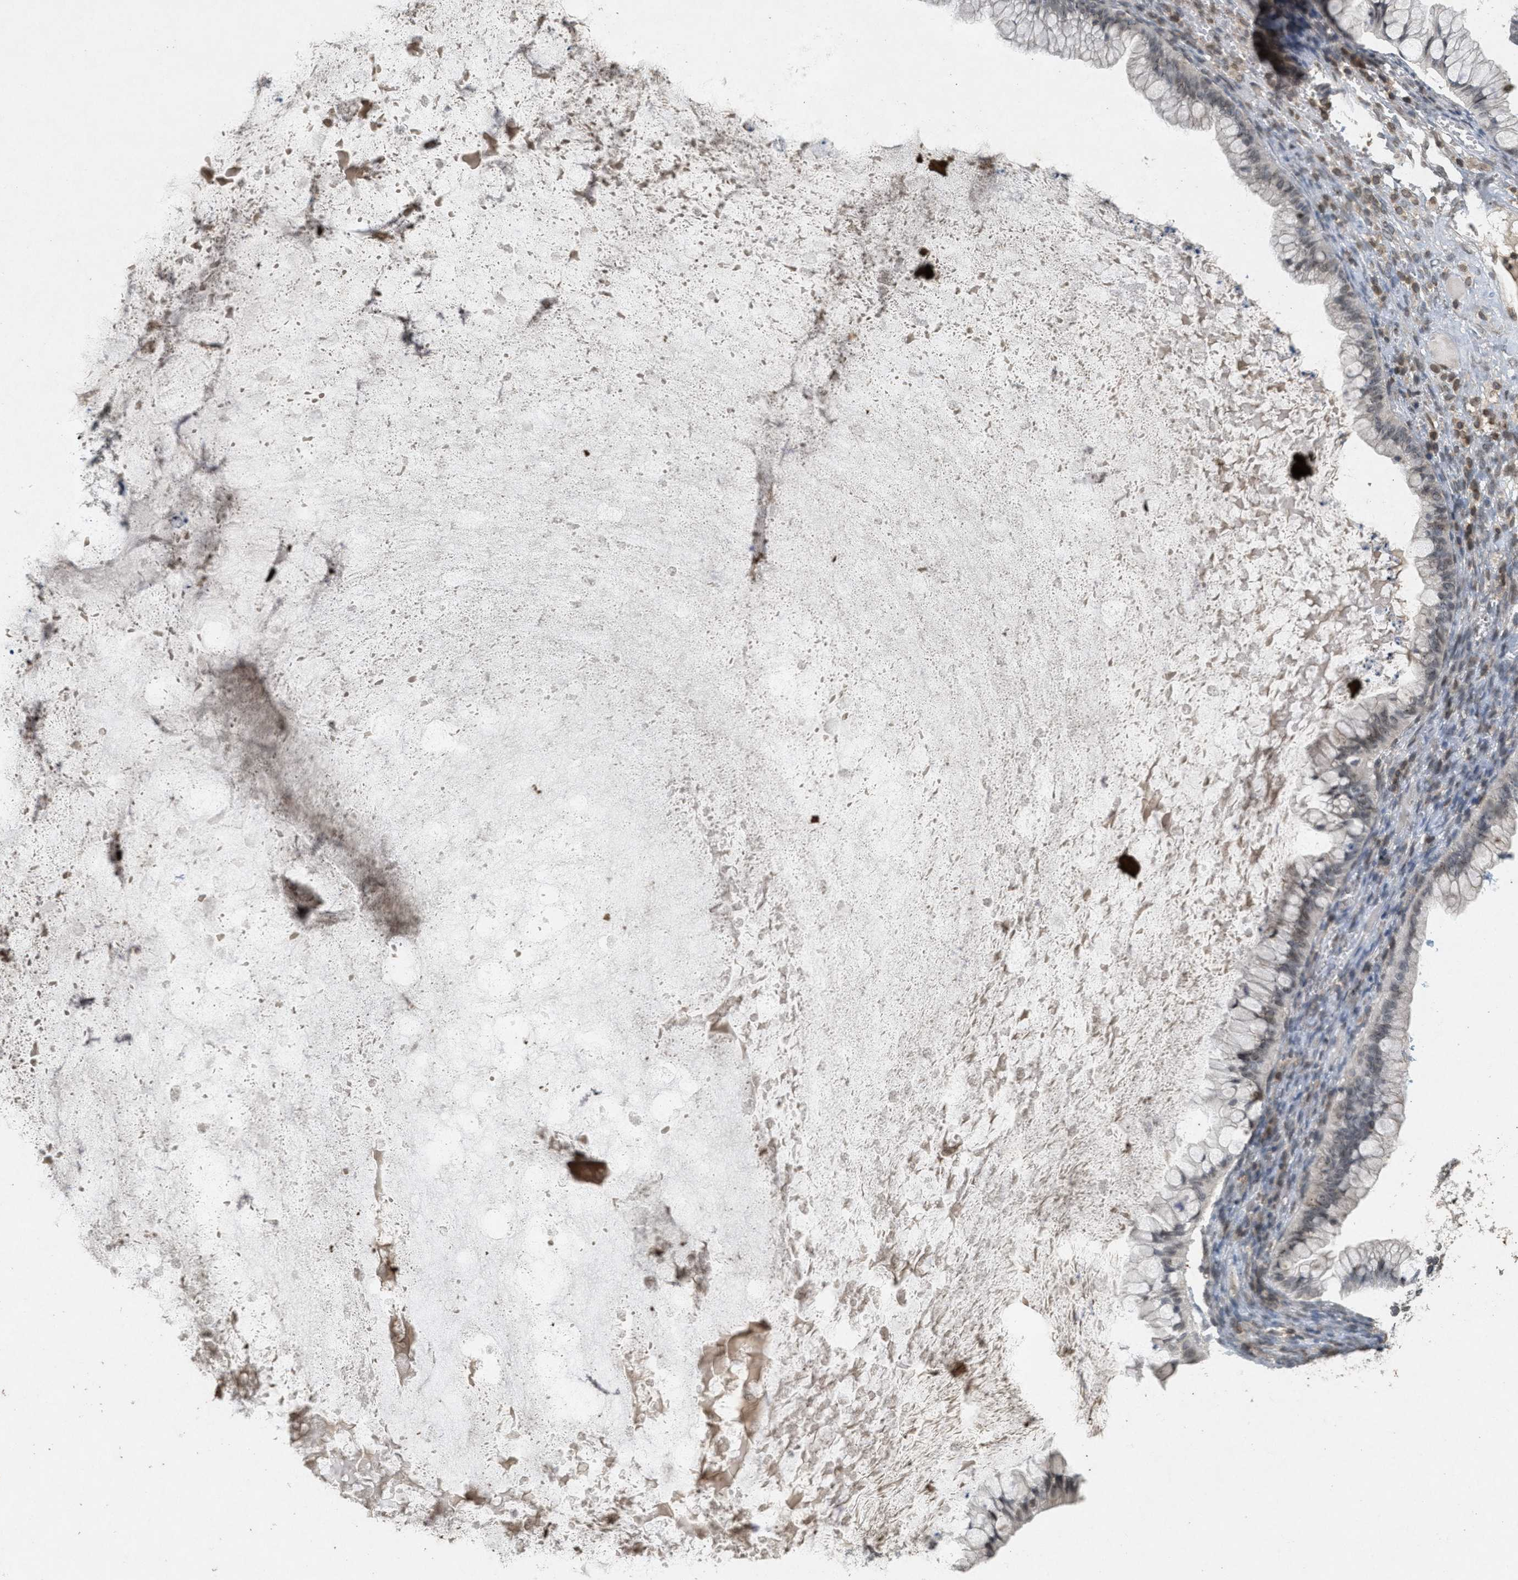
{"staining": {"intensity": "negative", "quantity": "none", "location": "none"}, "tissue": "ovarian cancer", "cell_type": "Tumor cells", "image_type": "cancer", "snomed": [{"axis": "morphology", "description": "Cystadenocarcinoma, mucinous, NOS"}, {"axis": "topography", "description": "Ovary"}], "caption": "Histopathology image shows no protein expression in tumor cells of mucinous cystadenocarcinoma (ovarian) tissue. The staining is performed using DAB brown chromogen with nuclei counter-stained in using hematoxylin.", "gene": "ABHD6", "patient": {"sex": "female", "age": 57}}